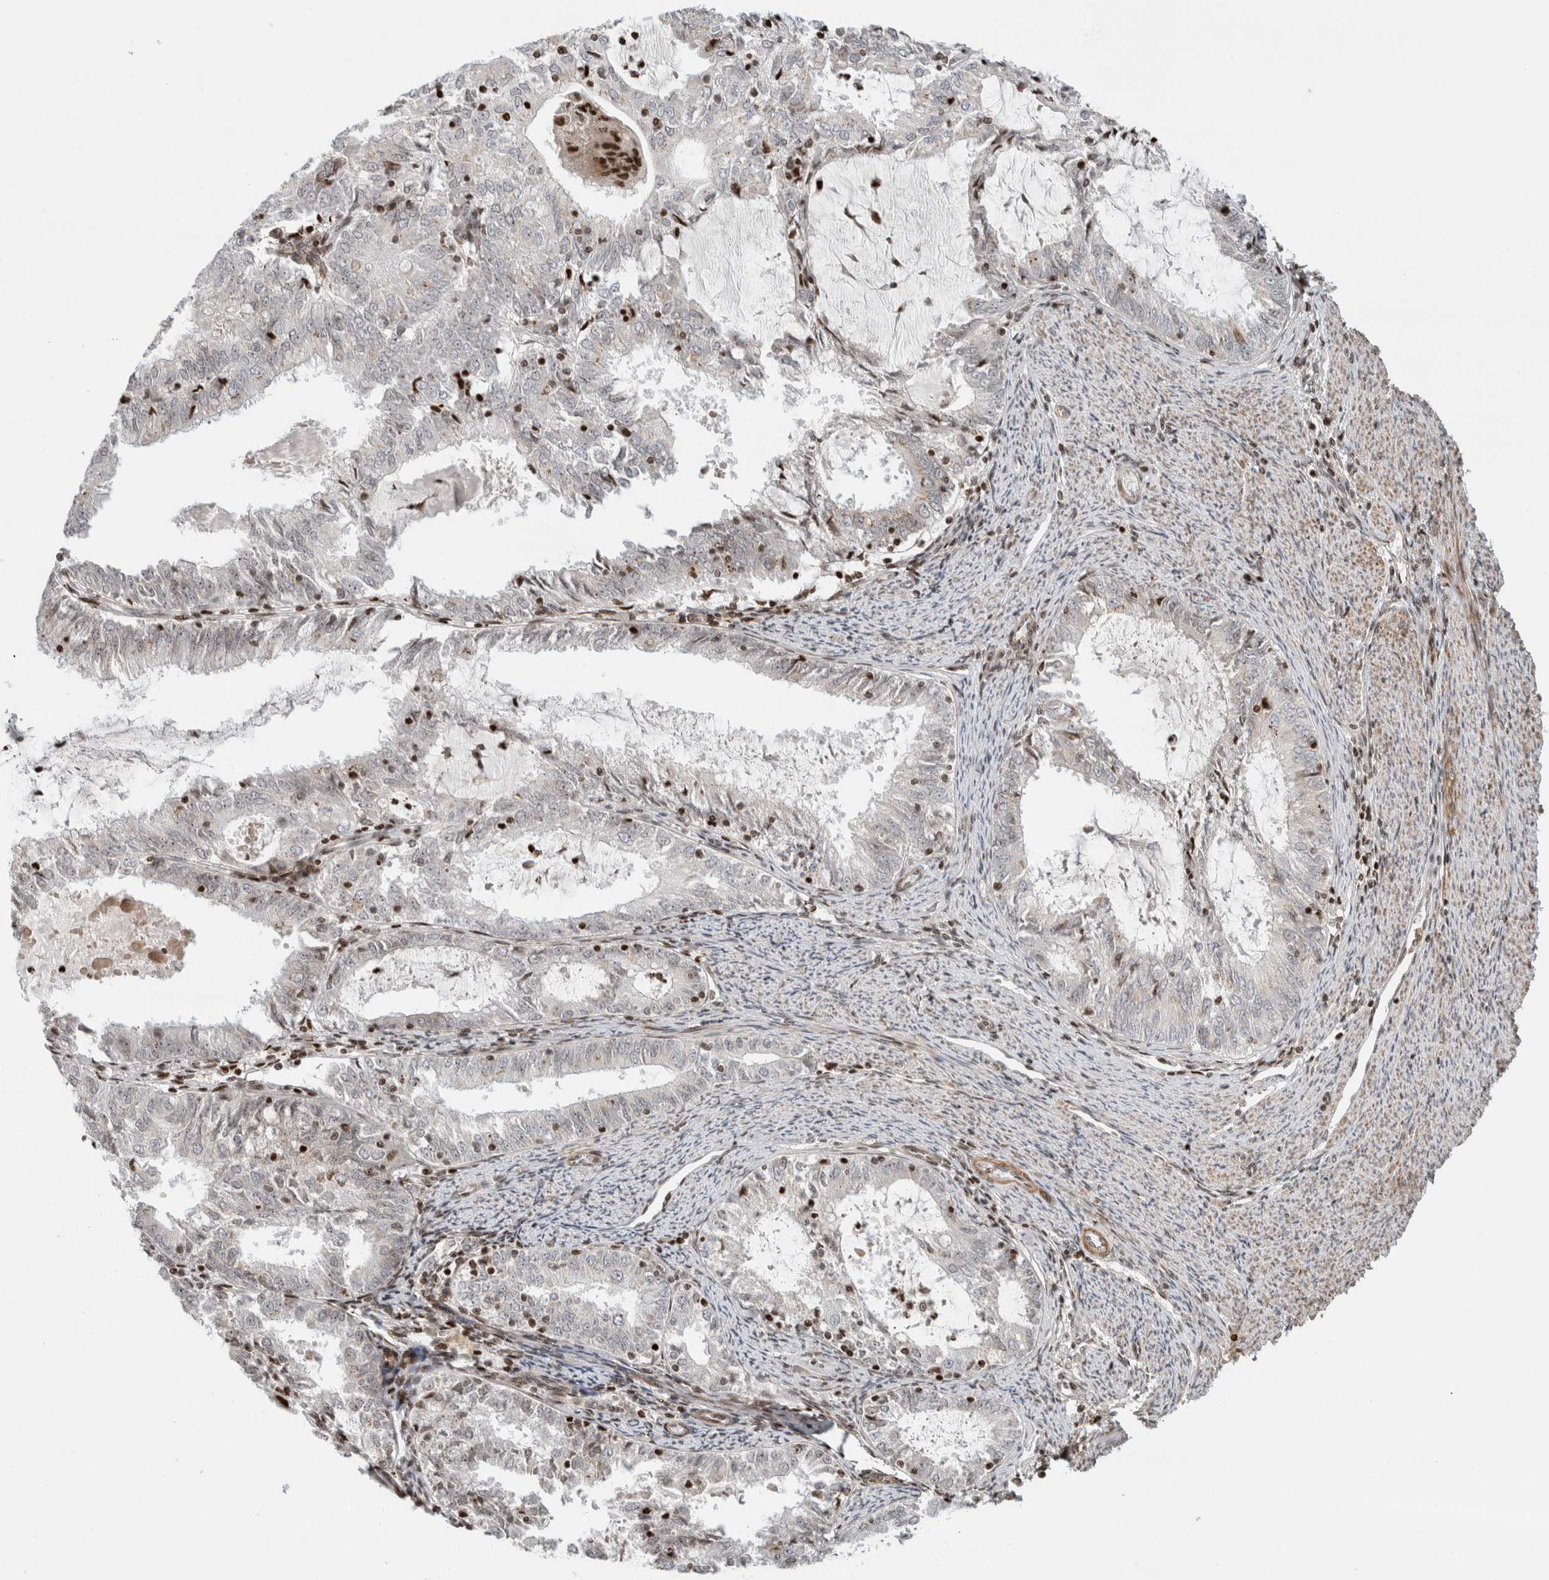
{"staining": {"intensity": "negative", "quantity": "none", "location": "none"}, "tissue": "endometrial cancer", "cell_type": "Tumor cells", "image_type": "cancer", "snomed": [{"axis": "morphology", "description": "Adenocarcinoma, NOS"}, {"axis": "topography", "description": "Endometrium"}], "caption": "The immunohistochemistry (IHC) micrograph has no significant staining in tumor cells of adenocarcinoma (endometrial) tissue.", "gene": "GINS4", "patient": {"sex": "female", "age": 57}}